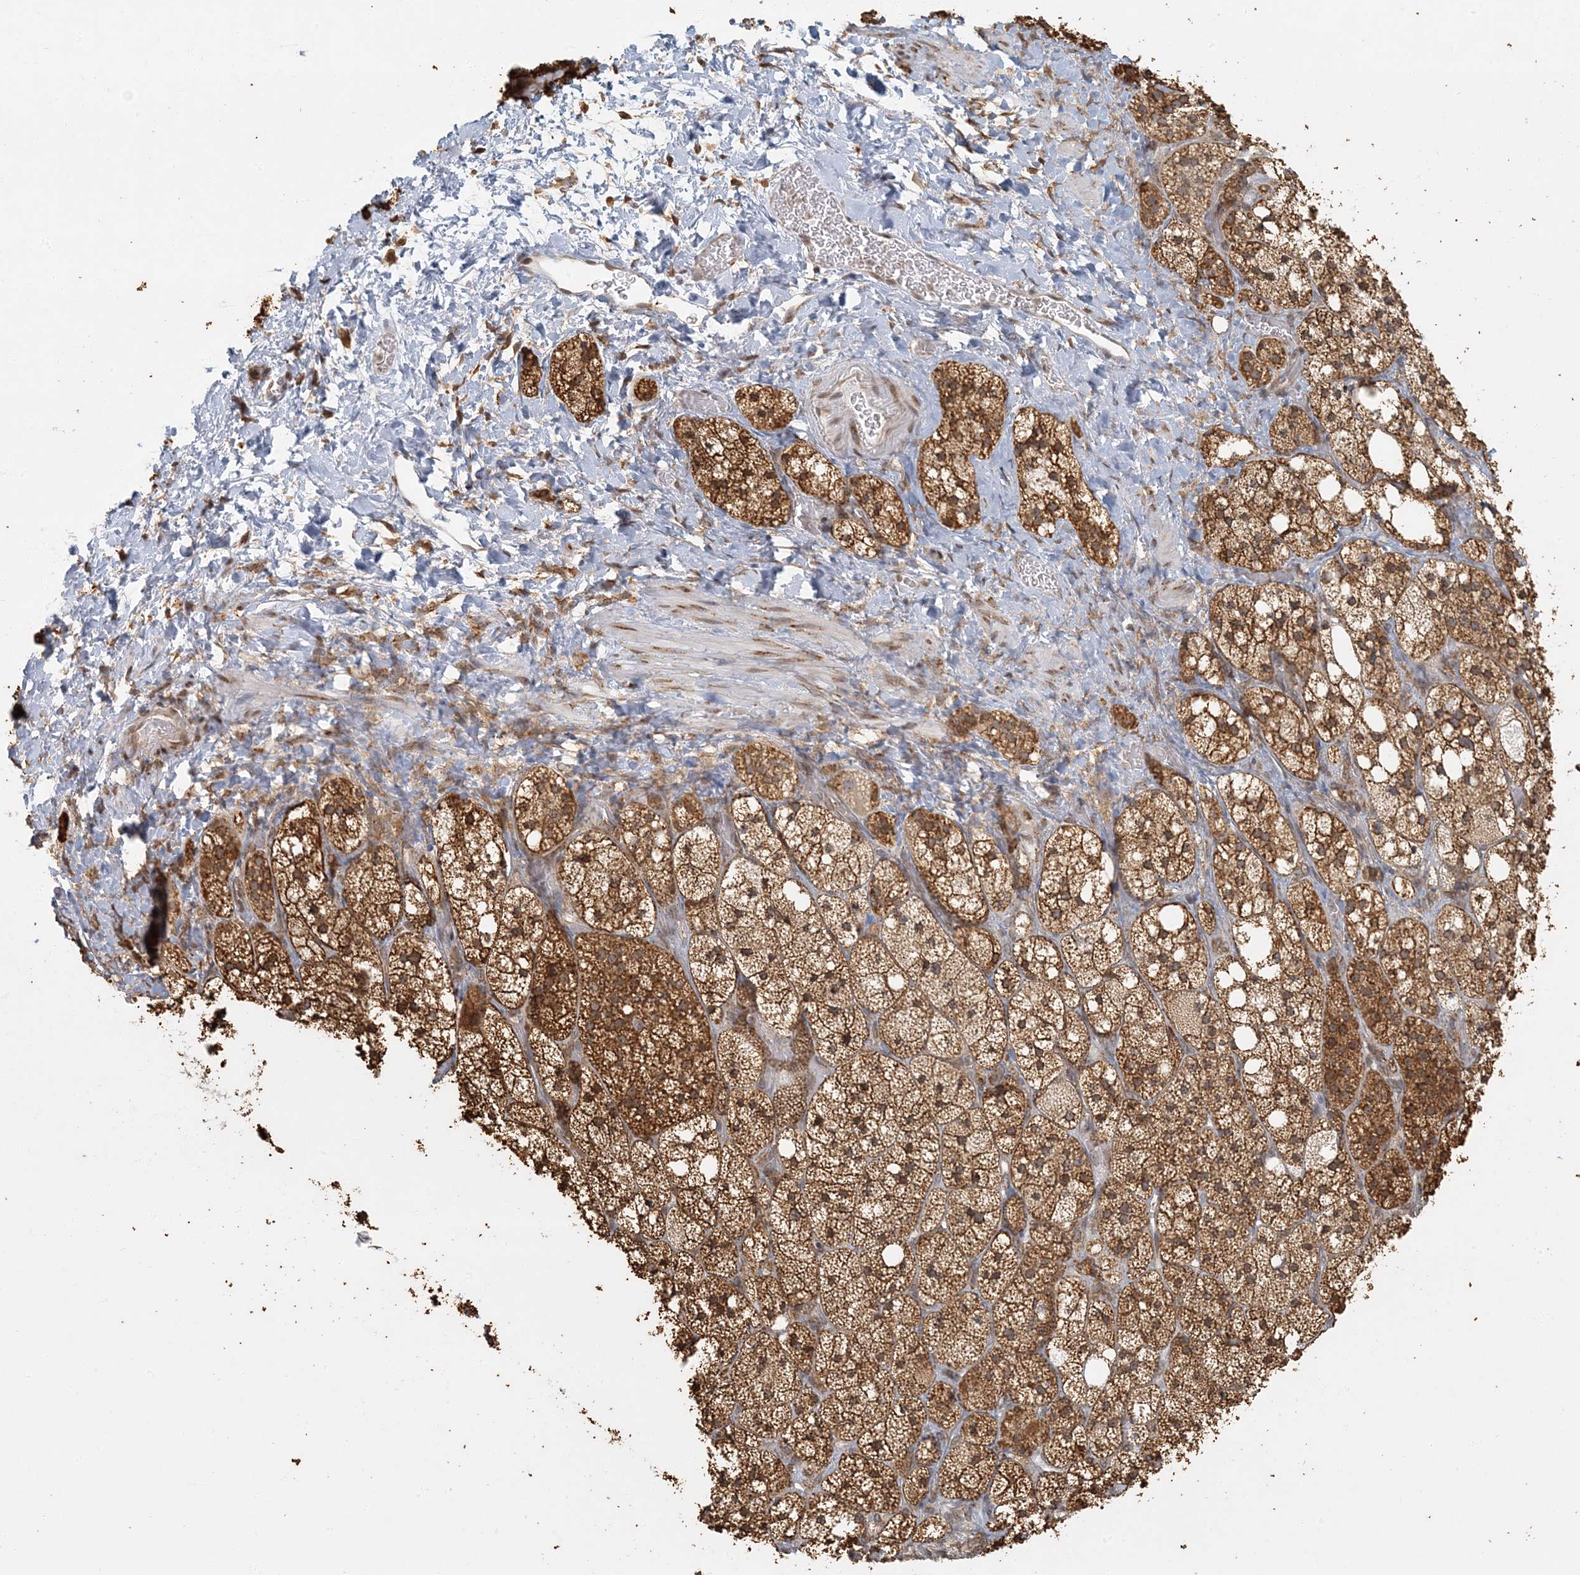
{"staining": {"intensity": "strong", "quantity": ">75%", "location": "cytoplasmic/membranous"}, "tissue": "adrenal gland", "cell_type": "Glandular cells", "image_type": "normal", "snomed": [{"axis": "morphology", "description": "Normal tissue, NOS"}, {"axis": "topography", "description": "Adrenal gland"}], "caption": "Human adrenal gland stained for a protein (brown) shows strong cytoplasmic/membranous positive staining in approximately >75% of glandular cells.", "gene": "AK9", "patient": {"sex": "male", "age": 61}}